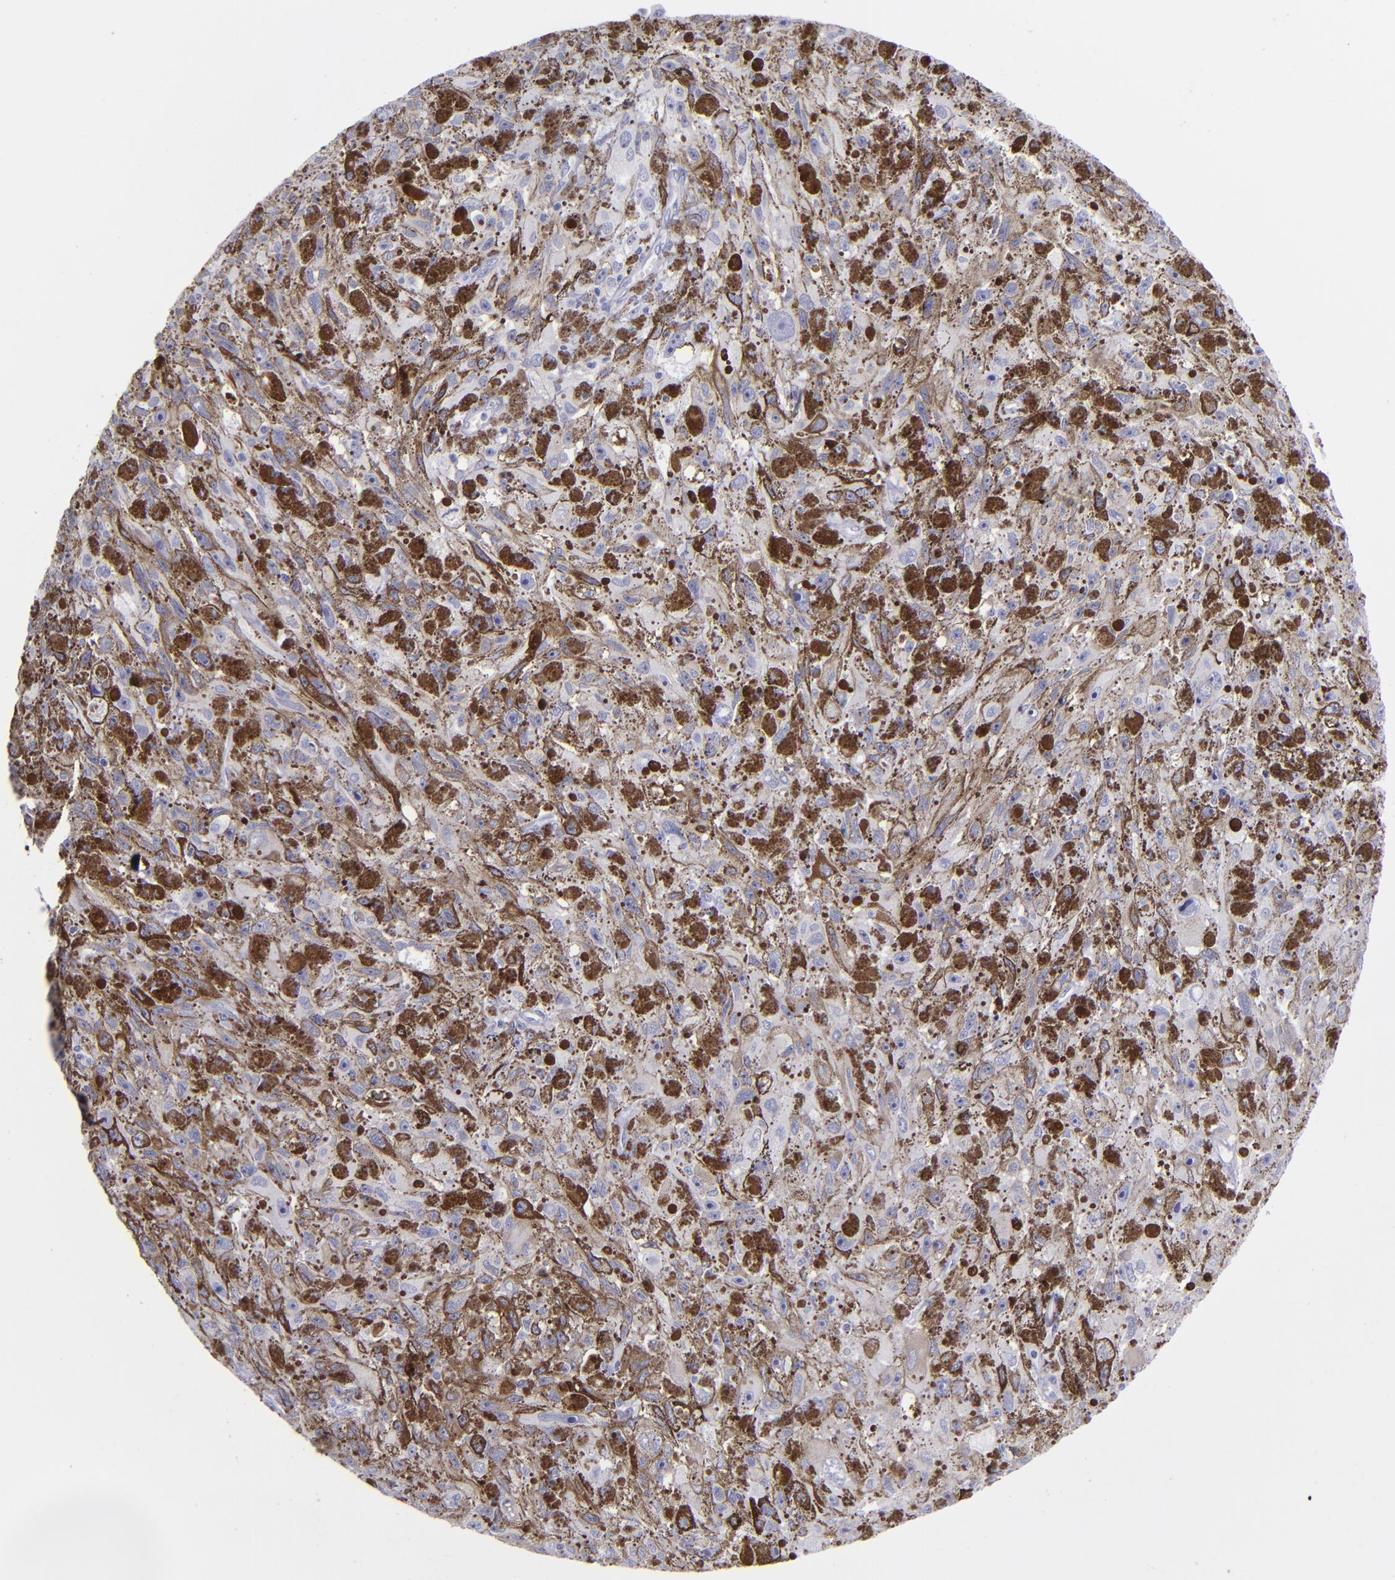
{"staining": {"intensity": "negative", "quantity": "none", "location": "none"}, "tissue": "melanoma", "cell_type": "Tumor cells", "image_type": "cancer", "snomed": [{"axis": "morphology", "description": "Malignant melanoma, NOS"}, {"axis": "topography", "description": "Skin"}], "caption": "Immunohistochemistry (IHC) of melanoma demonstrates no expression in tumor cells.", "gene": "CD22", "patient": {"sex": "female", "age": 104}}